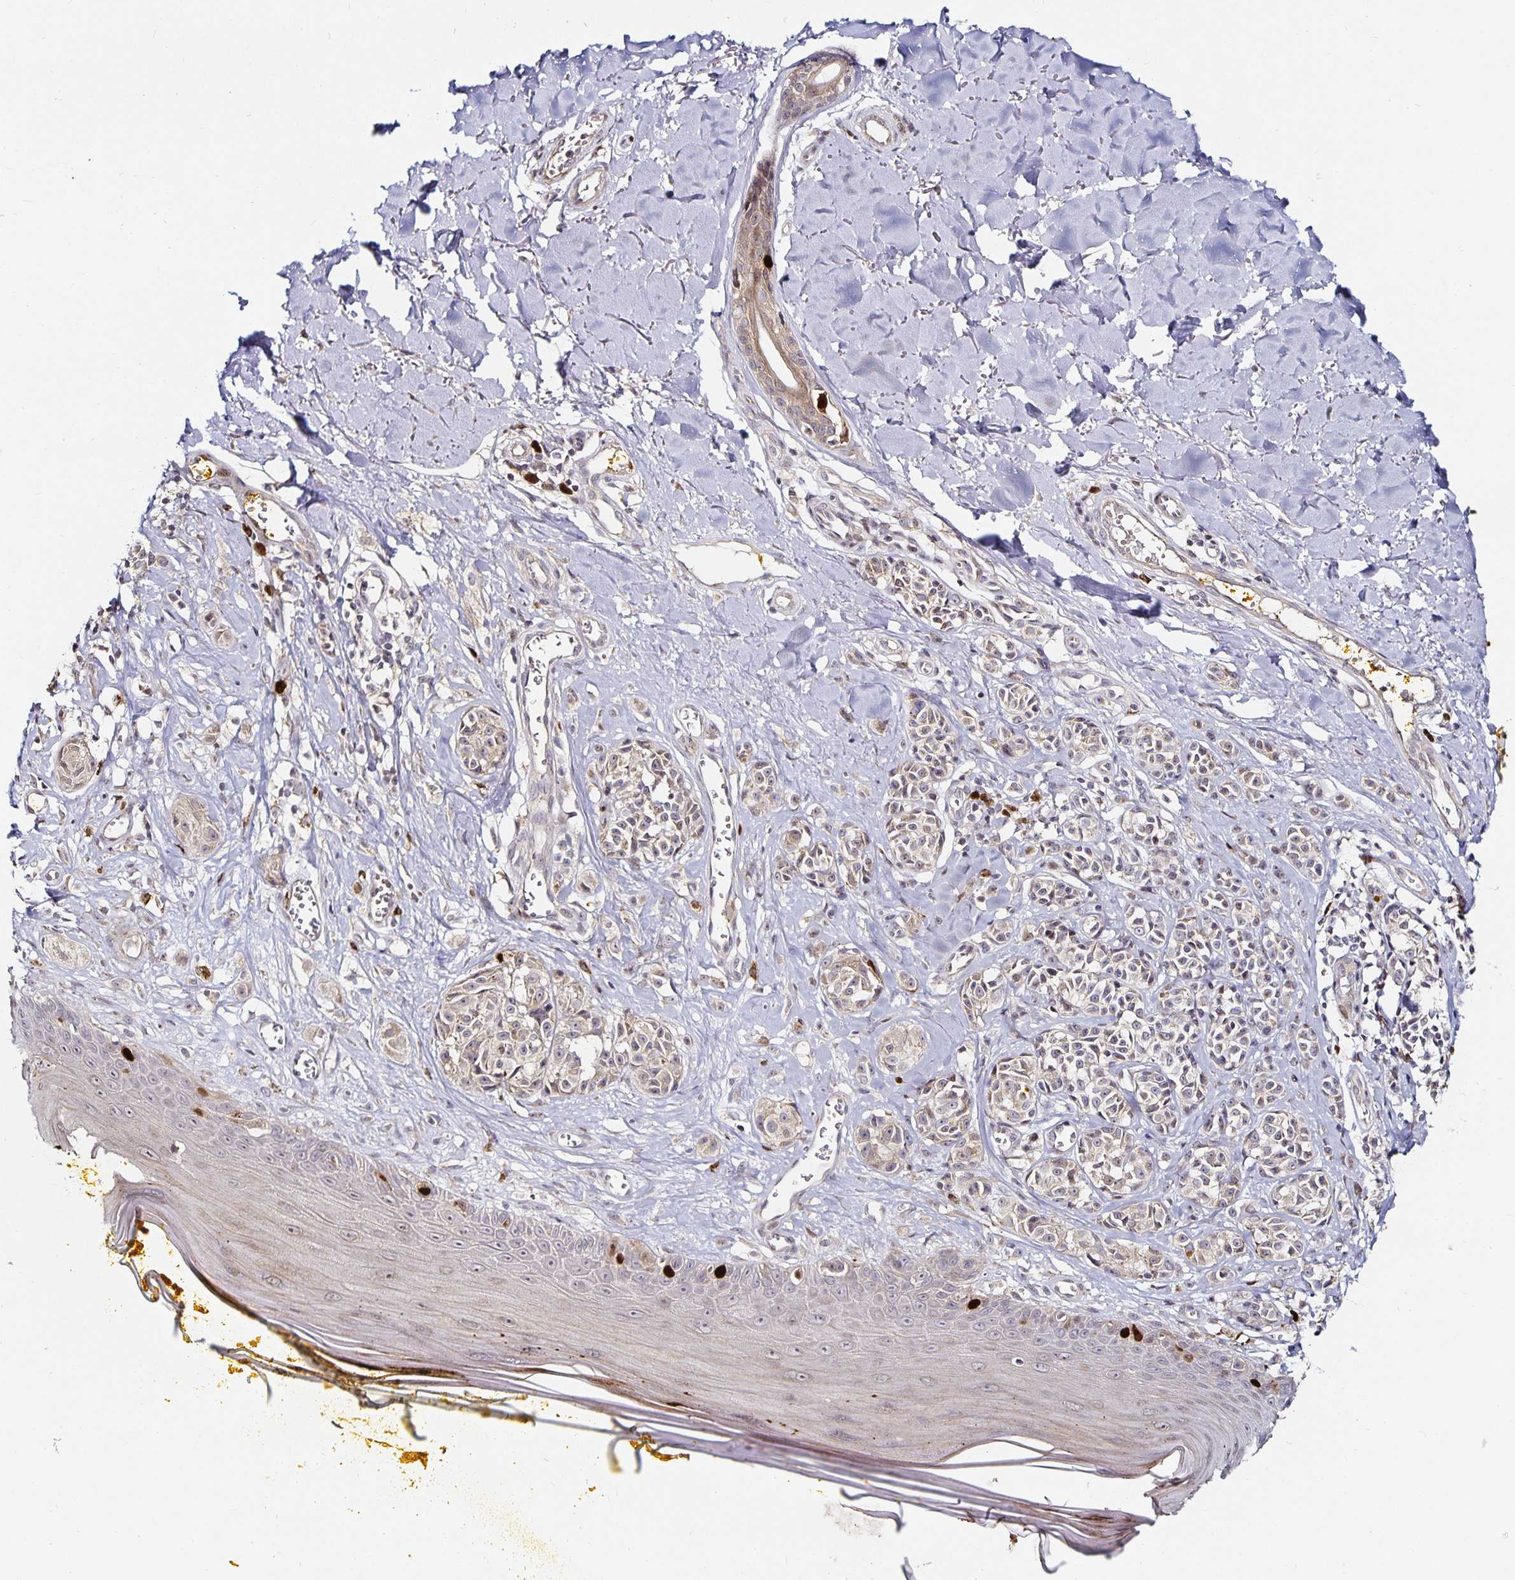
{"staining": {"intensity": "weak", "quantity": "25%-75%", "location": "cytoplasmic/membranous"}, "tissue": "melanoma", "cell_type": "Tumor cells", "image_type": "cancer", "snomed": [{"axis": "morphology", "description": "Malignant melanoma, NOS"}, {"axis": "topography", "description": "Skin"}], "caption": "Immunohistochemical staining of melanoma shows low levels of weak cytoplasmic/membranous staining in about 25%-75% of tumor cells.", "gene": "ANLN", "patient": {"sex": "male", "age": 74}}